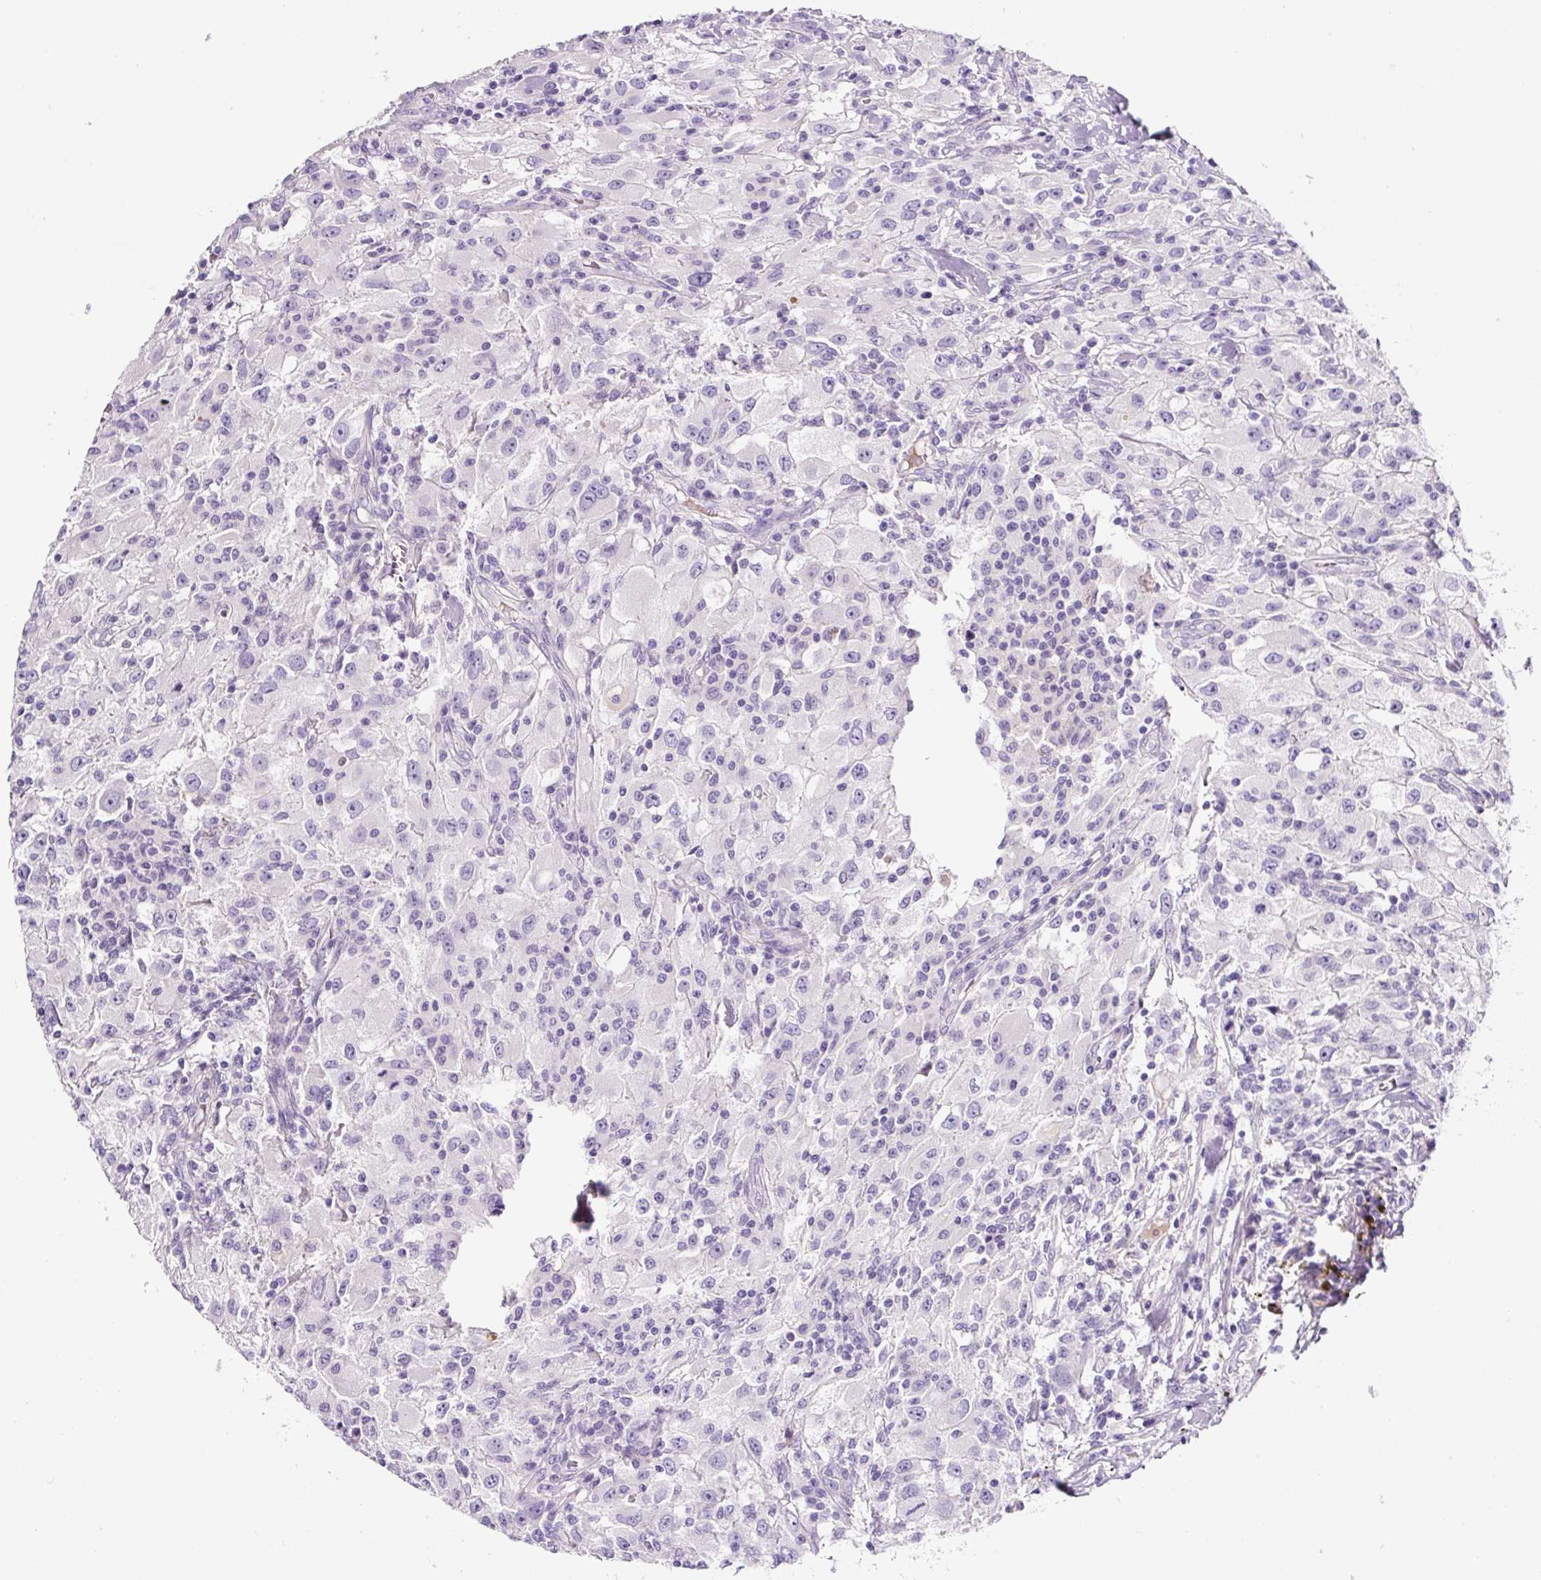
{"staining": {"intensity": "negative", "quantity": "none", "location": "none"}, "tissue": "renal cancer", "cell_type": "Tumor cells", "image_type": "cancer", "snomed": [{"axis": "morphology", "description": "Adenocarcinoma, NOS"}, {"axis": "topography", "description": "Kidney"}], "caption": "Renal cancer (adenocarcinoma) was stained to show a protein in brown. There is no significant expression in tumor cells. (DAB (3,3'-diaminobenzidine) immunohistochemistry, high magnification).", "gene": "OR14A2", "patient": {"sex": "female", "age": 67}}